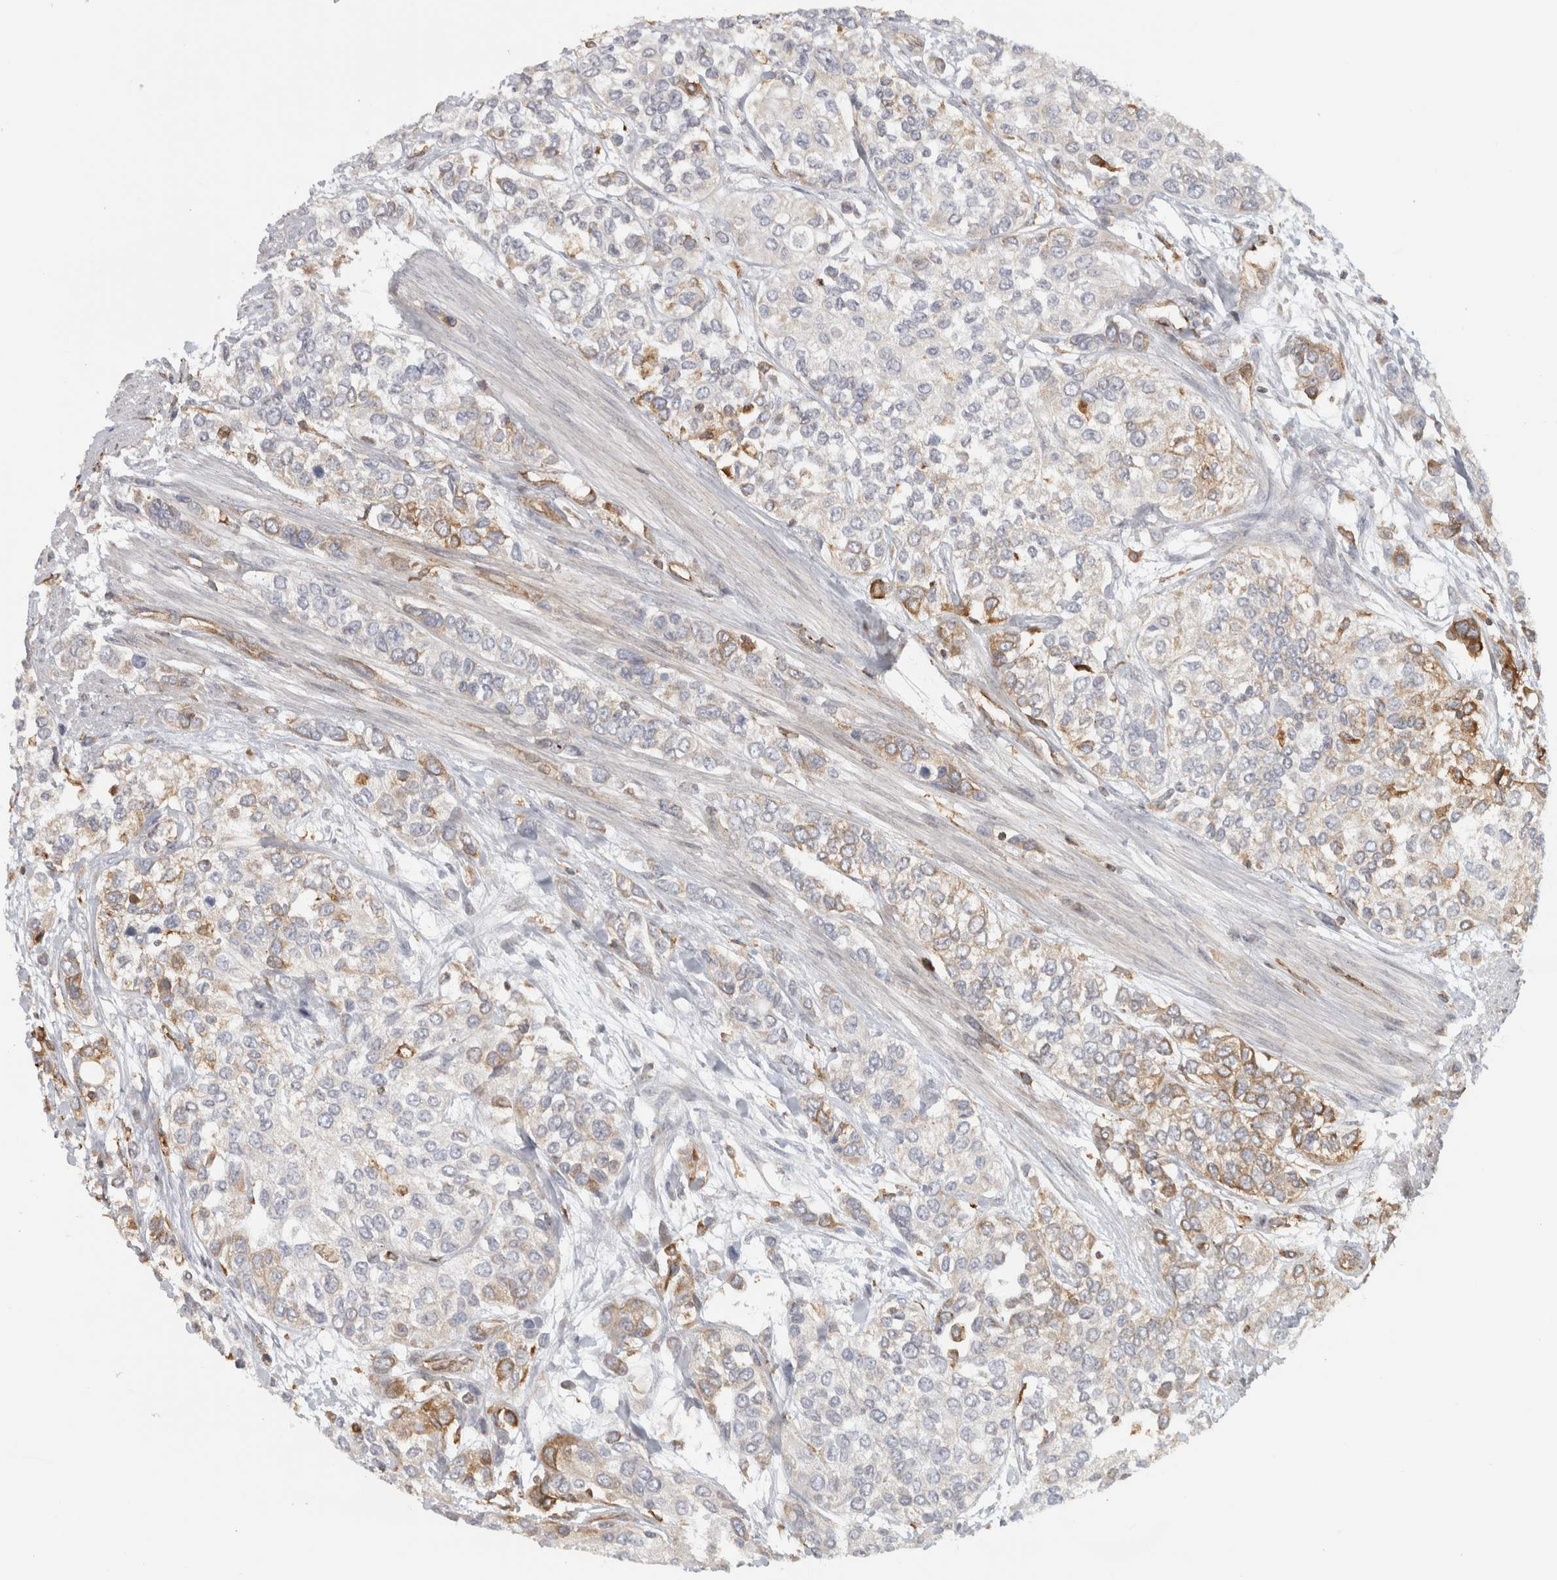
{"staining": {"intensity": "moderate", "quantity": "<25%", "location": "cytoplasmic/membranous"}, "tissue": "urothelial cancer", "cell_type": "Tumor cells", "image_type": "cancer", "snomed": [{"axis": "morphology", "description": "Urothelial carcinoma, High grade"}, {"axis": "topography", "description": "Urinary bladder"}], "caption": "Protein analysis of urothelial carcinoma (high-grade) tissue demonstrates moderate cytoplasmic/membranous staining in approximately <25% of tumor cells.", "gene": "HLA-E", "patient": {"sex": "female", "age": 56}}